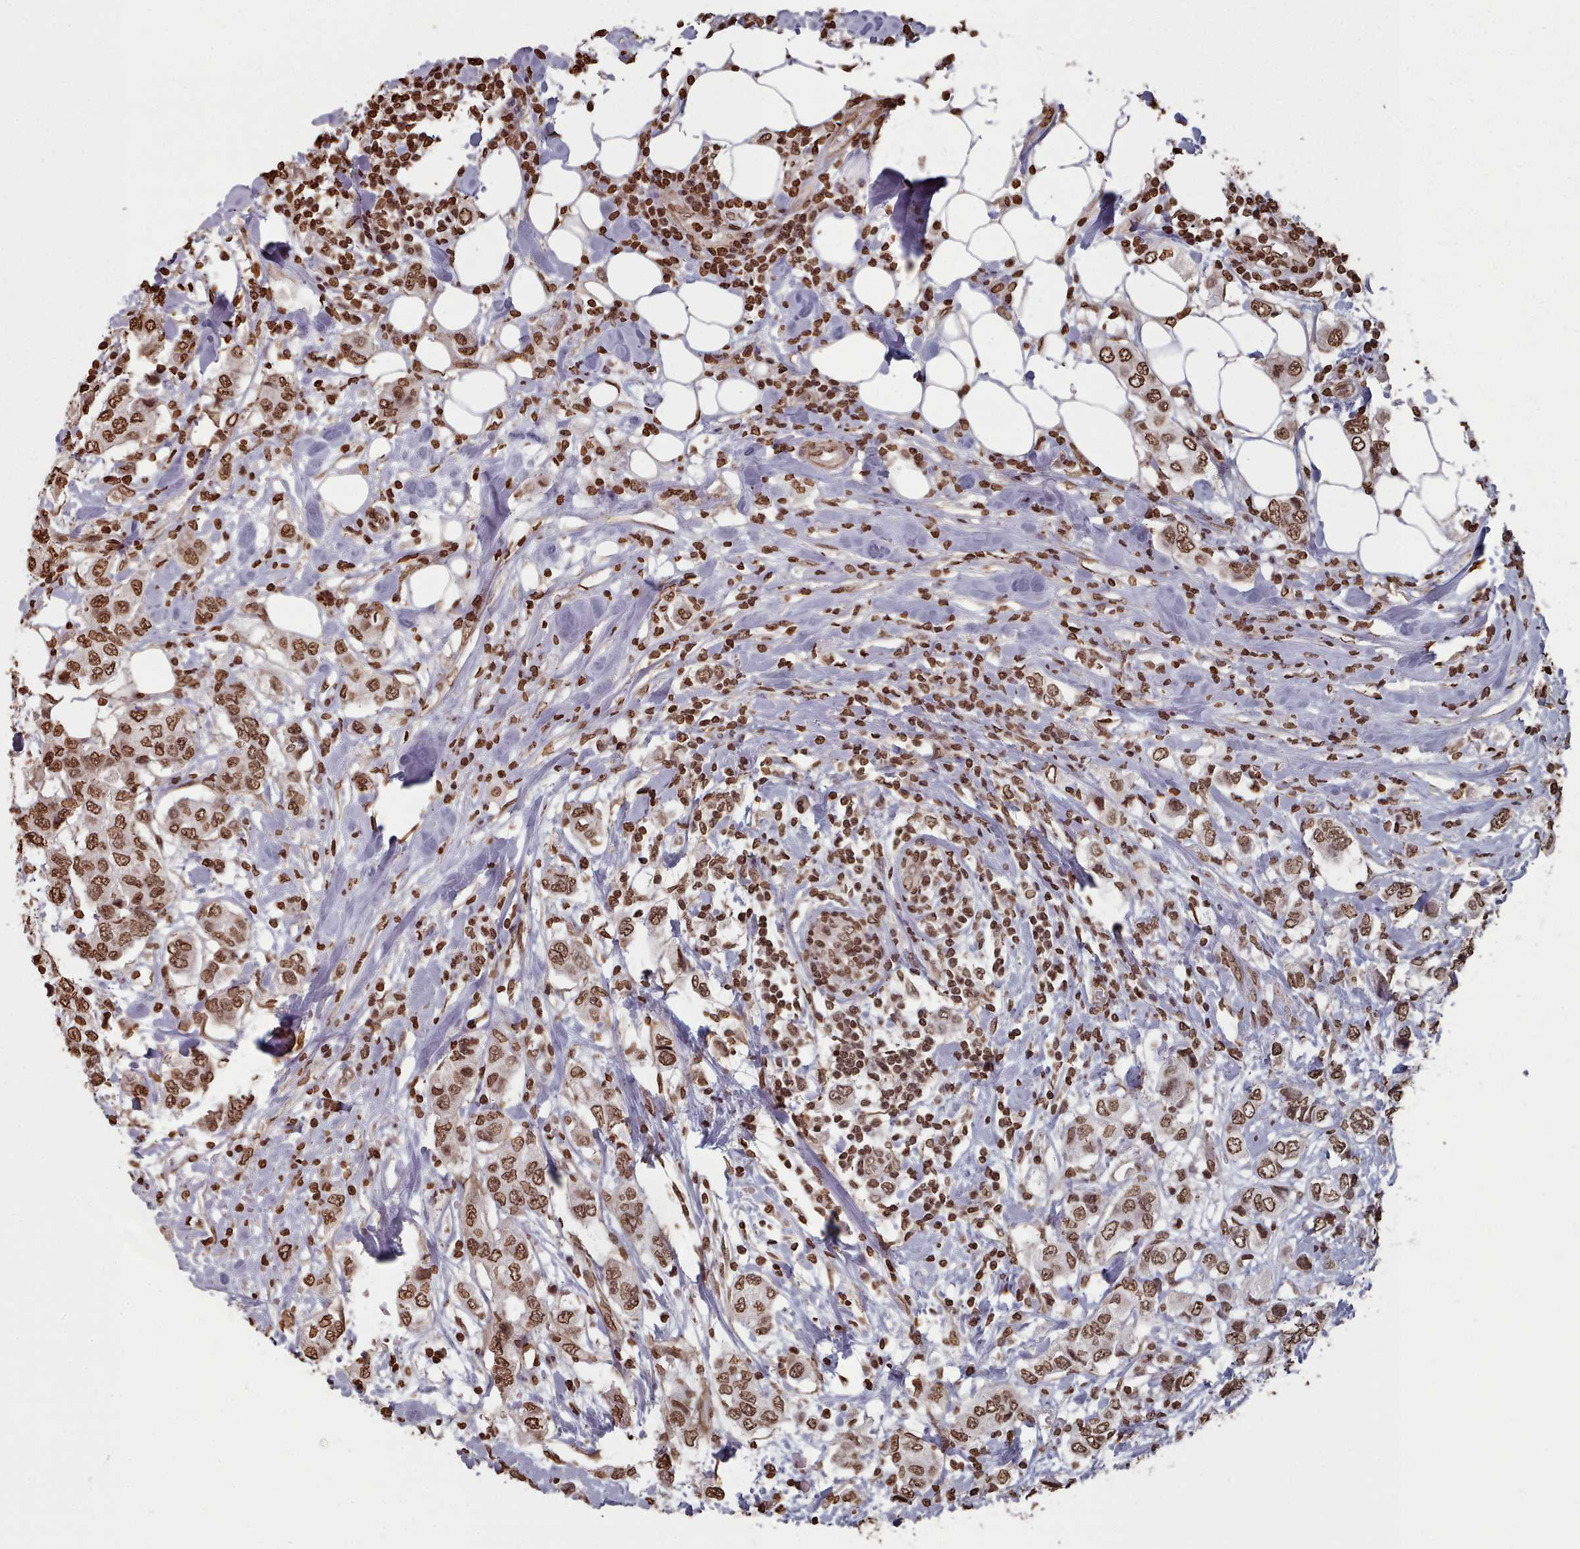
{"staining": {"intensity": "strong", "quantity": ">75%", "location": "nuclear"}, "tissue": "breast cancer", "cell_type": "Tumor cells", "image_type": "cancer", "snomed": [{"axis": "morphology", "description": "Lobular carcinoma"}, {"axis": "topography", "description": "Breast"}], "caption": "Strong nuclear protein staining is present in about >75% of tumor cells in breast lobular carcinoma.", "gene": "PLEKHG5", "patient": {"sex": "female", "age": 51}}